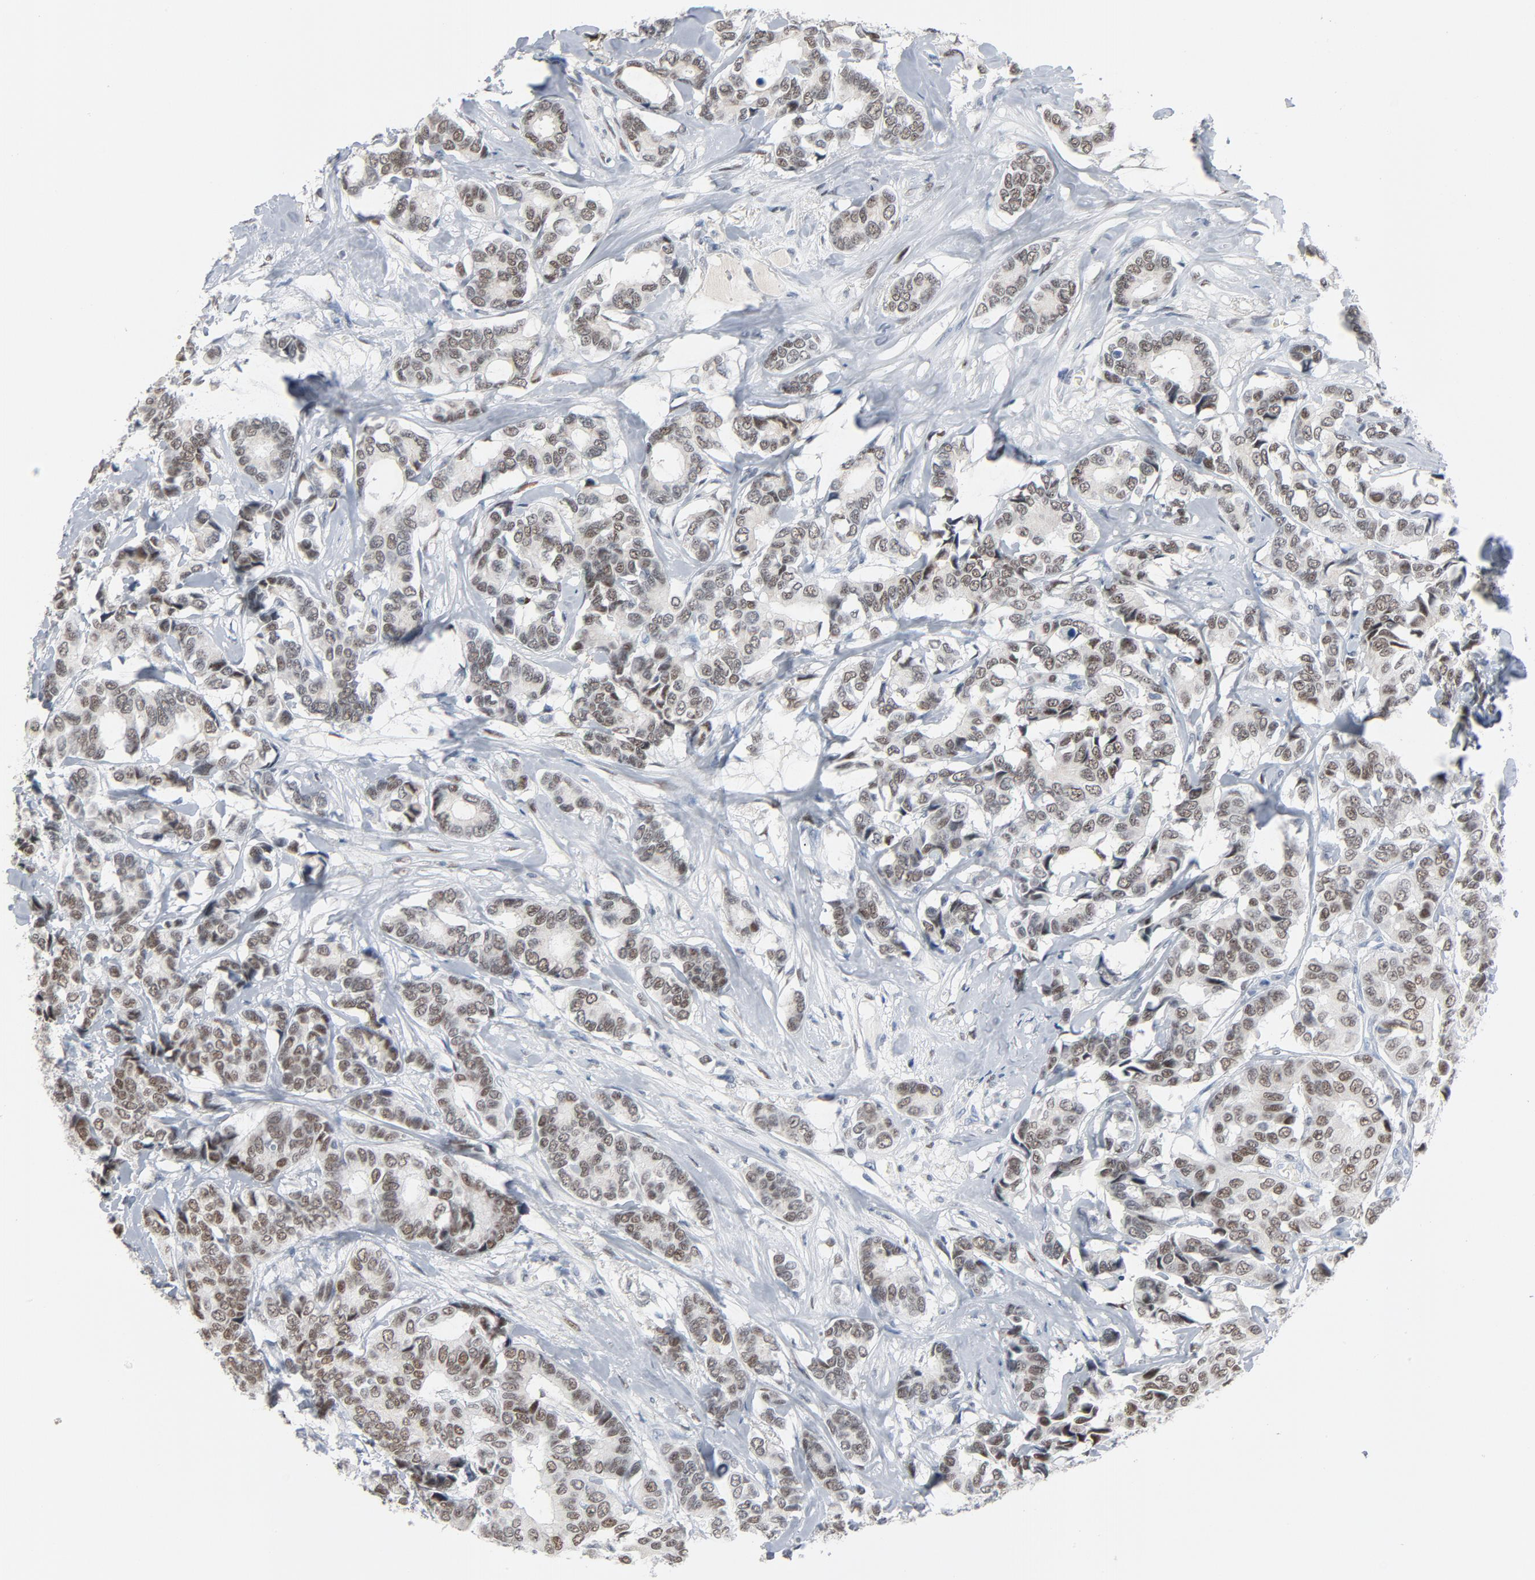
{"staining": {"intensity": "weak", "quantity": ">75%", "location": "nuclear"}, "tissue": "breast cancer", "cell_type": "Tumor cells", "image_type": "cancer", "snomed": [{"axis": "morphology", "description": "Duct carcinoma"}, {"axis": "topography", "description": "Breast"}], "caption": "A low amount of weak nuclear expression is identified in about >75% of tumor cells in invasive ductal carcinoma (breast) tissue.", "gene": "FOXP1", "patient": {"sex": "female", "age": 87}}